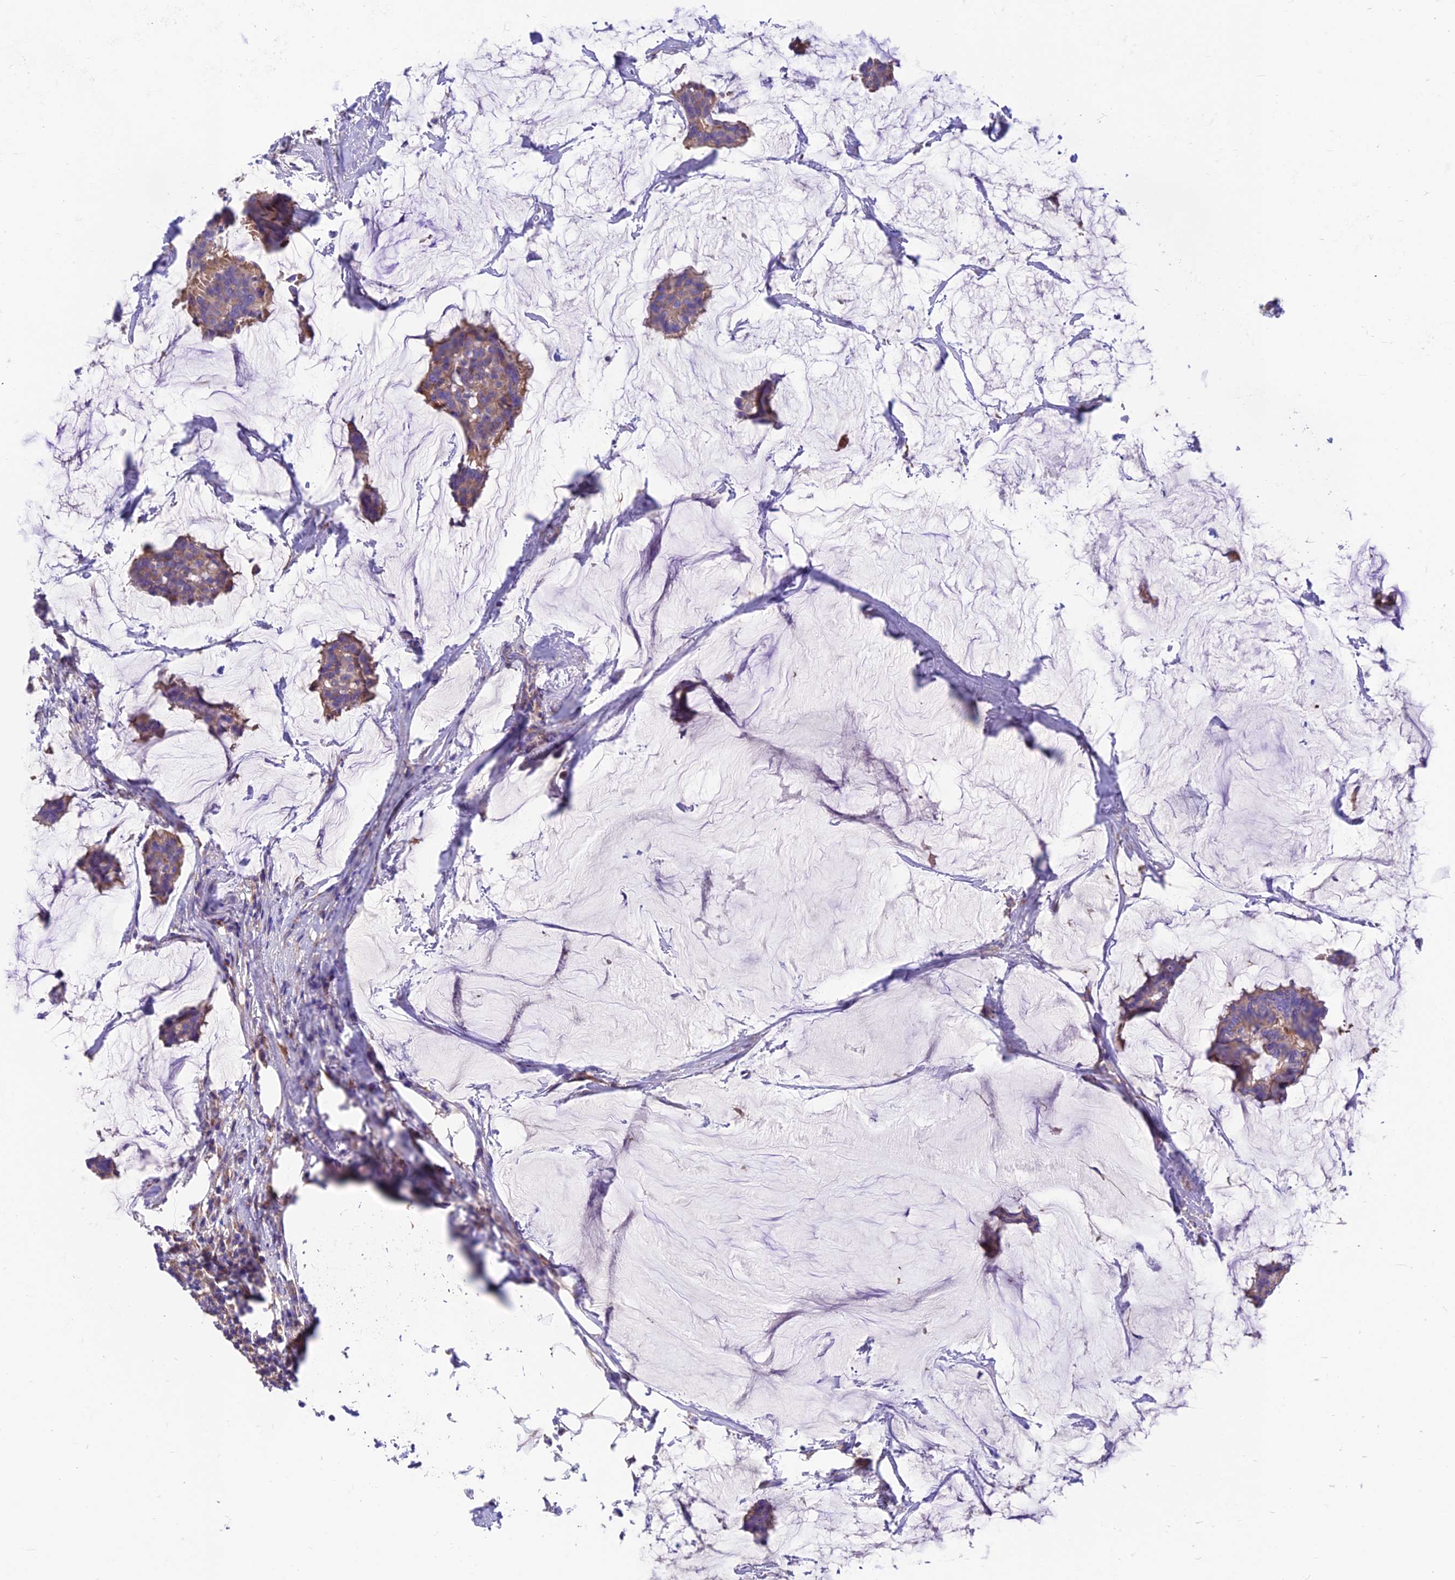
{"staining": {"intensity": "moderate", "quantity": ">75%", "location": "cytoplasmic/membranous"}, "tissue": "breast cancer", "cell_type": "Tumor cells", "image_type": "cancer", "snomed": [{"axis": "morphology", "description": "Duct carcinoma"}, {"axis": "topography", "description": "Breast"}], "caption": "Infiltrating ductal carcinoma (breast) was stained to show a protein in brown. There is medium levels of moderate cytoplasmic/membranous staining in approximately >75% of tumor cells.", "gene": "VPS16", "patient": {"sex": "female", "age": 93}}